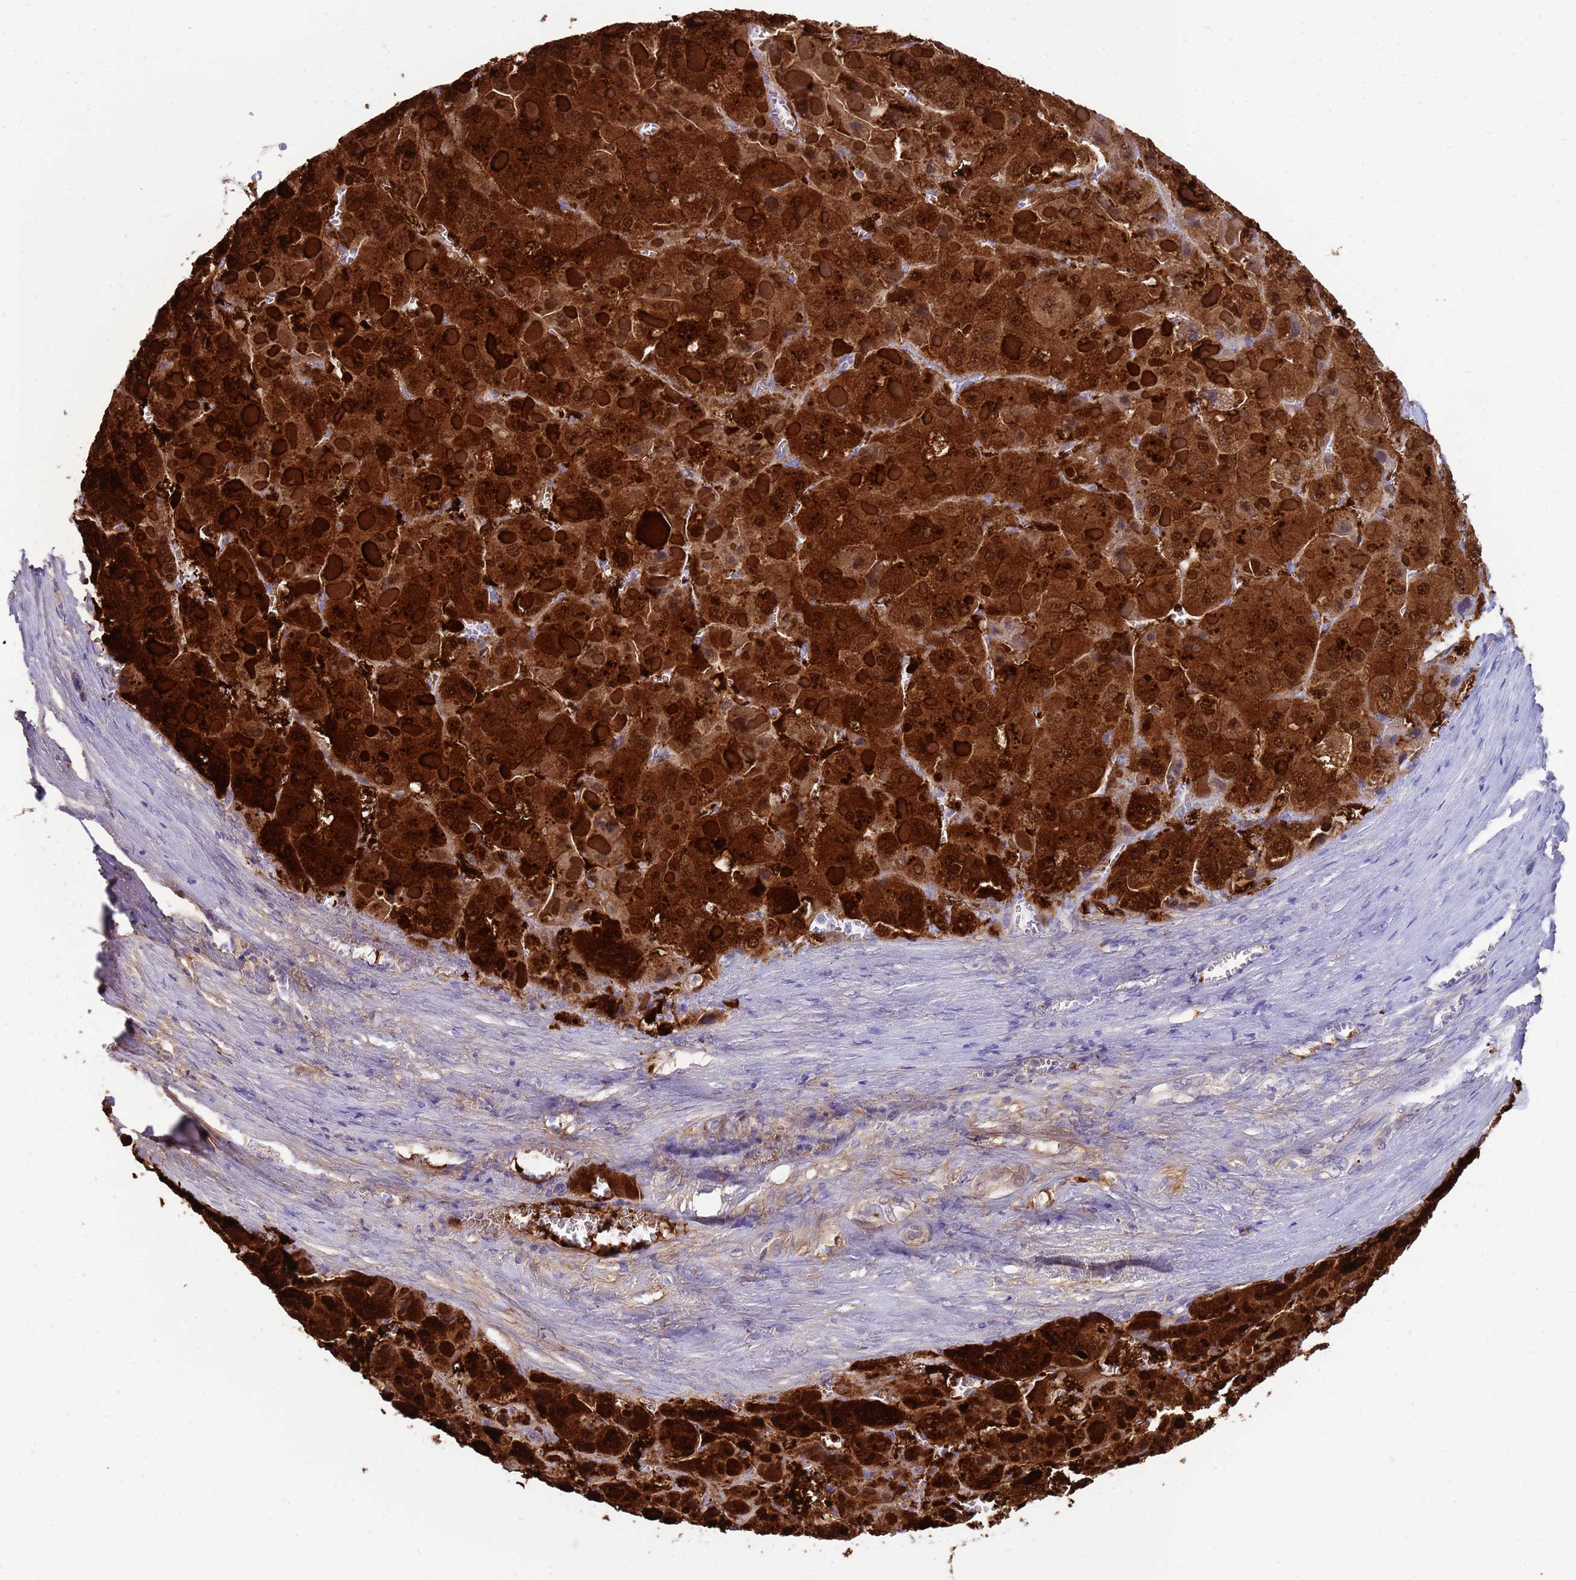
{"staining": {"intensity": "strong", "quantity": ">75%", "location": "cytoplasmic/membranous,nuclear"}, "tissue": "liver cancer", "cell_type": "Tumor cells", "image_type": "cancer", "snomed": [{"axis": "morphology", "description": "Carcinoma, Hepatocellular, NOS"}, {"axis": "topography", "description": "Liver"}], "caption": "Immunohistochemistry staining of liver cancer, which reveals high levels of strong cytoplasmic/membranous and nuclear staining in approximately >75% of tumor cells indicating strong cytoplasmic/membranous and nuclear protein expression. The staining was performed using DAB (3,3'-diaminobenzidine) (brown) for protein detection and nuclei were counterstained in hematoxylin (blue).", "gene": "AKR1C2", "patient": {"sex": "female", "age": 73}}